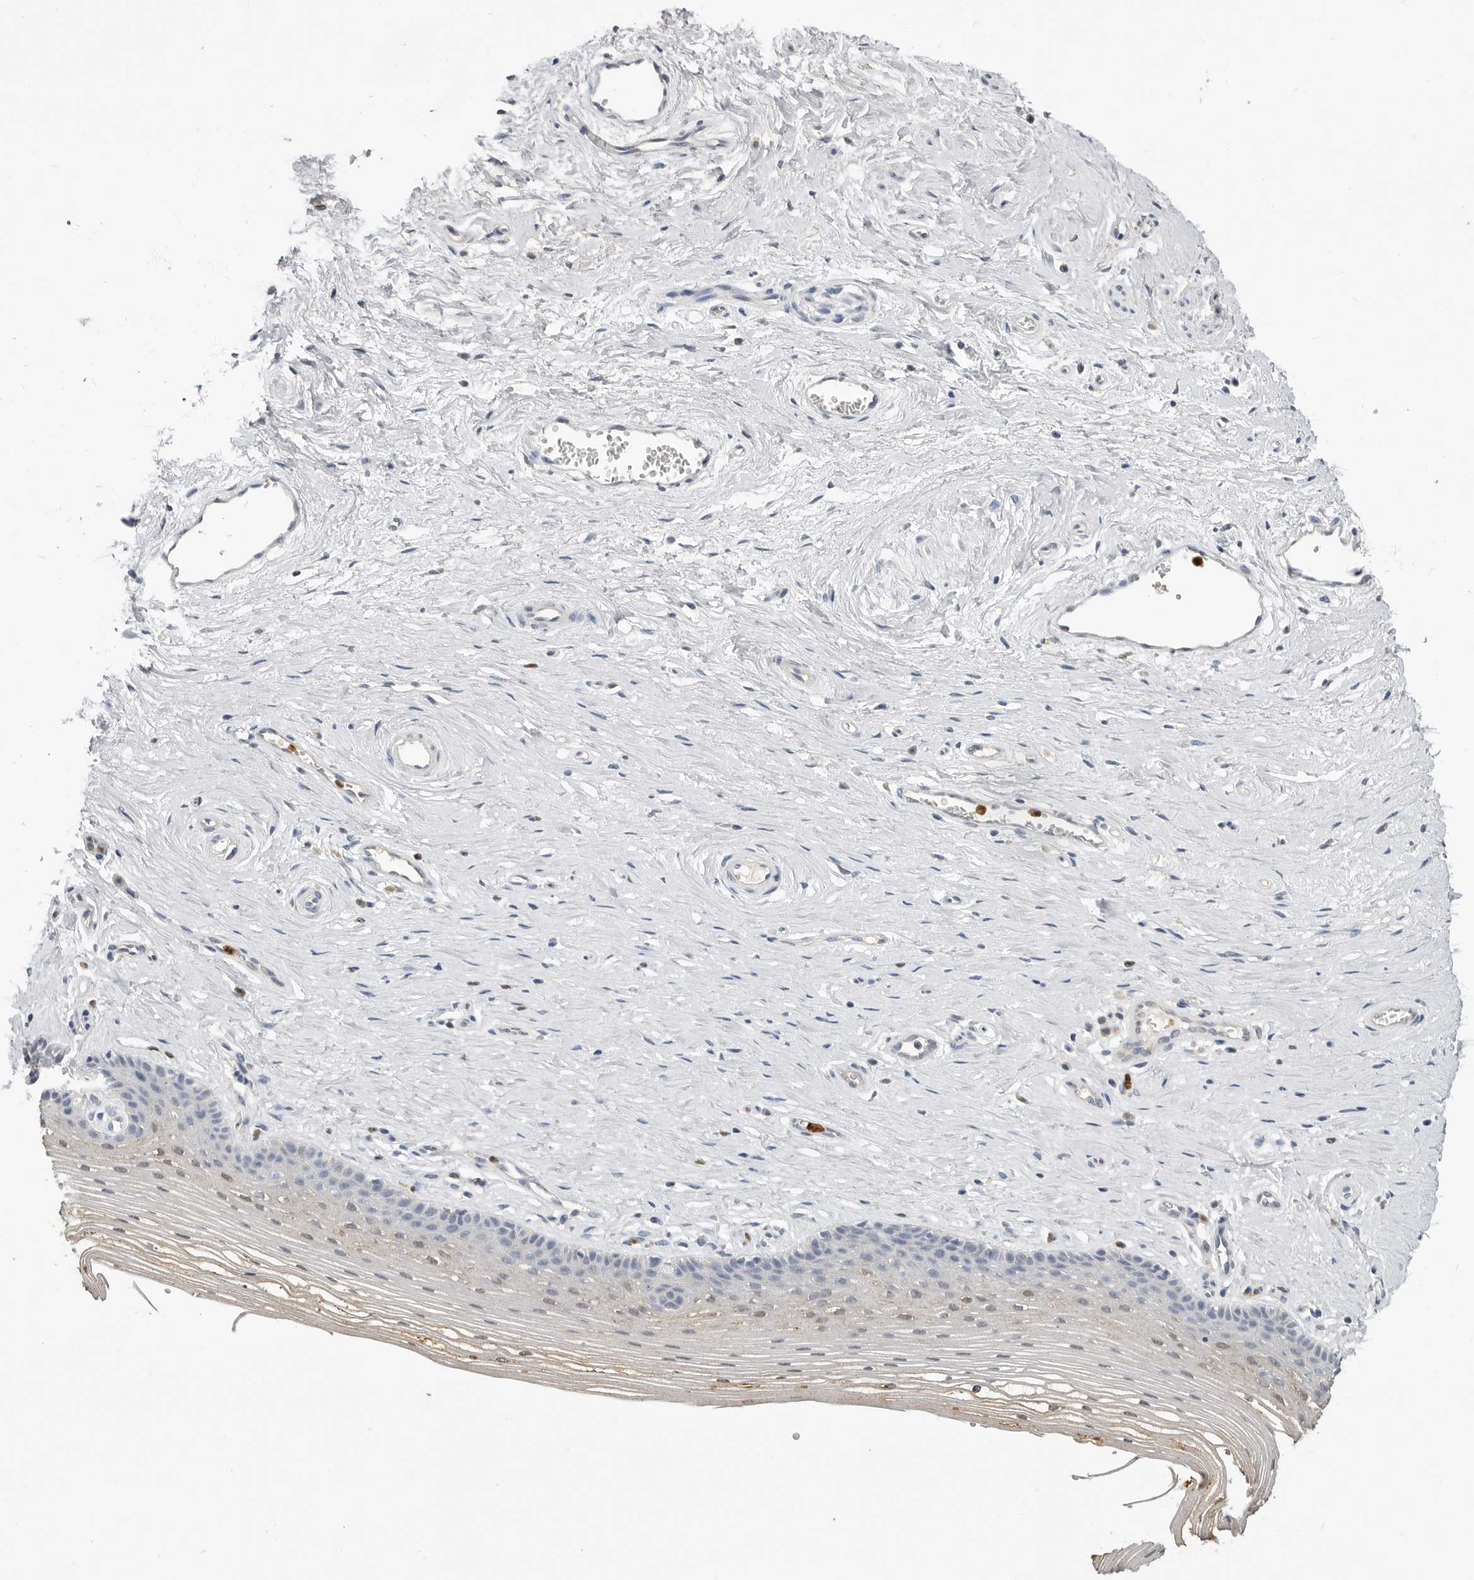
{"staining": {"intensity": "moderate", "quantity": "<25%", "location": "cytoplasmic/membranous"}, "tissue": "vagina", "cell_type": "Squamous epithelial cells", "image_type": "normal", "snomed": [{"axis": "morphology", "description": "Normal tissue, NOS"}, {"axis": "topography", "description": "Vagina"}], "caption": "A low amount of moderate cytoplasmic/membranous expression is seen in approximately <25% of squamous epithelial cells in normal vagina.", "gene": "LTBR", "patient": {"sex": "female", "age": 46}}